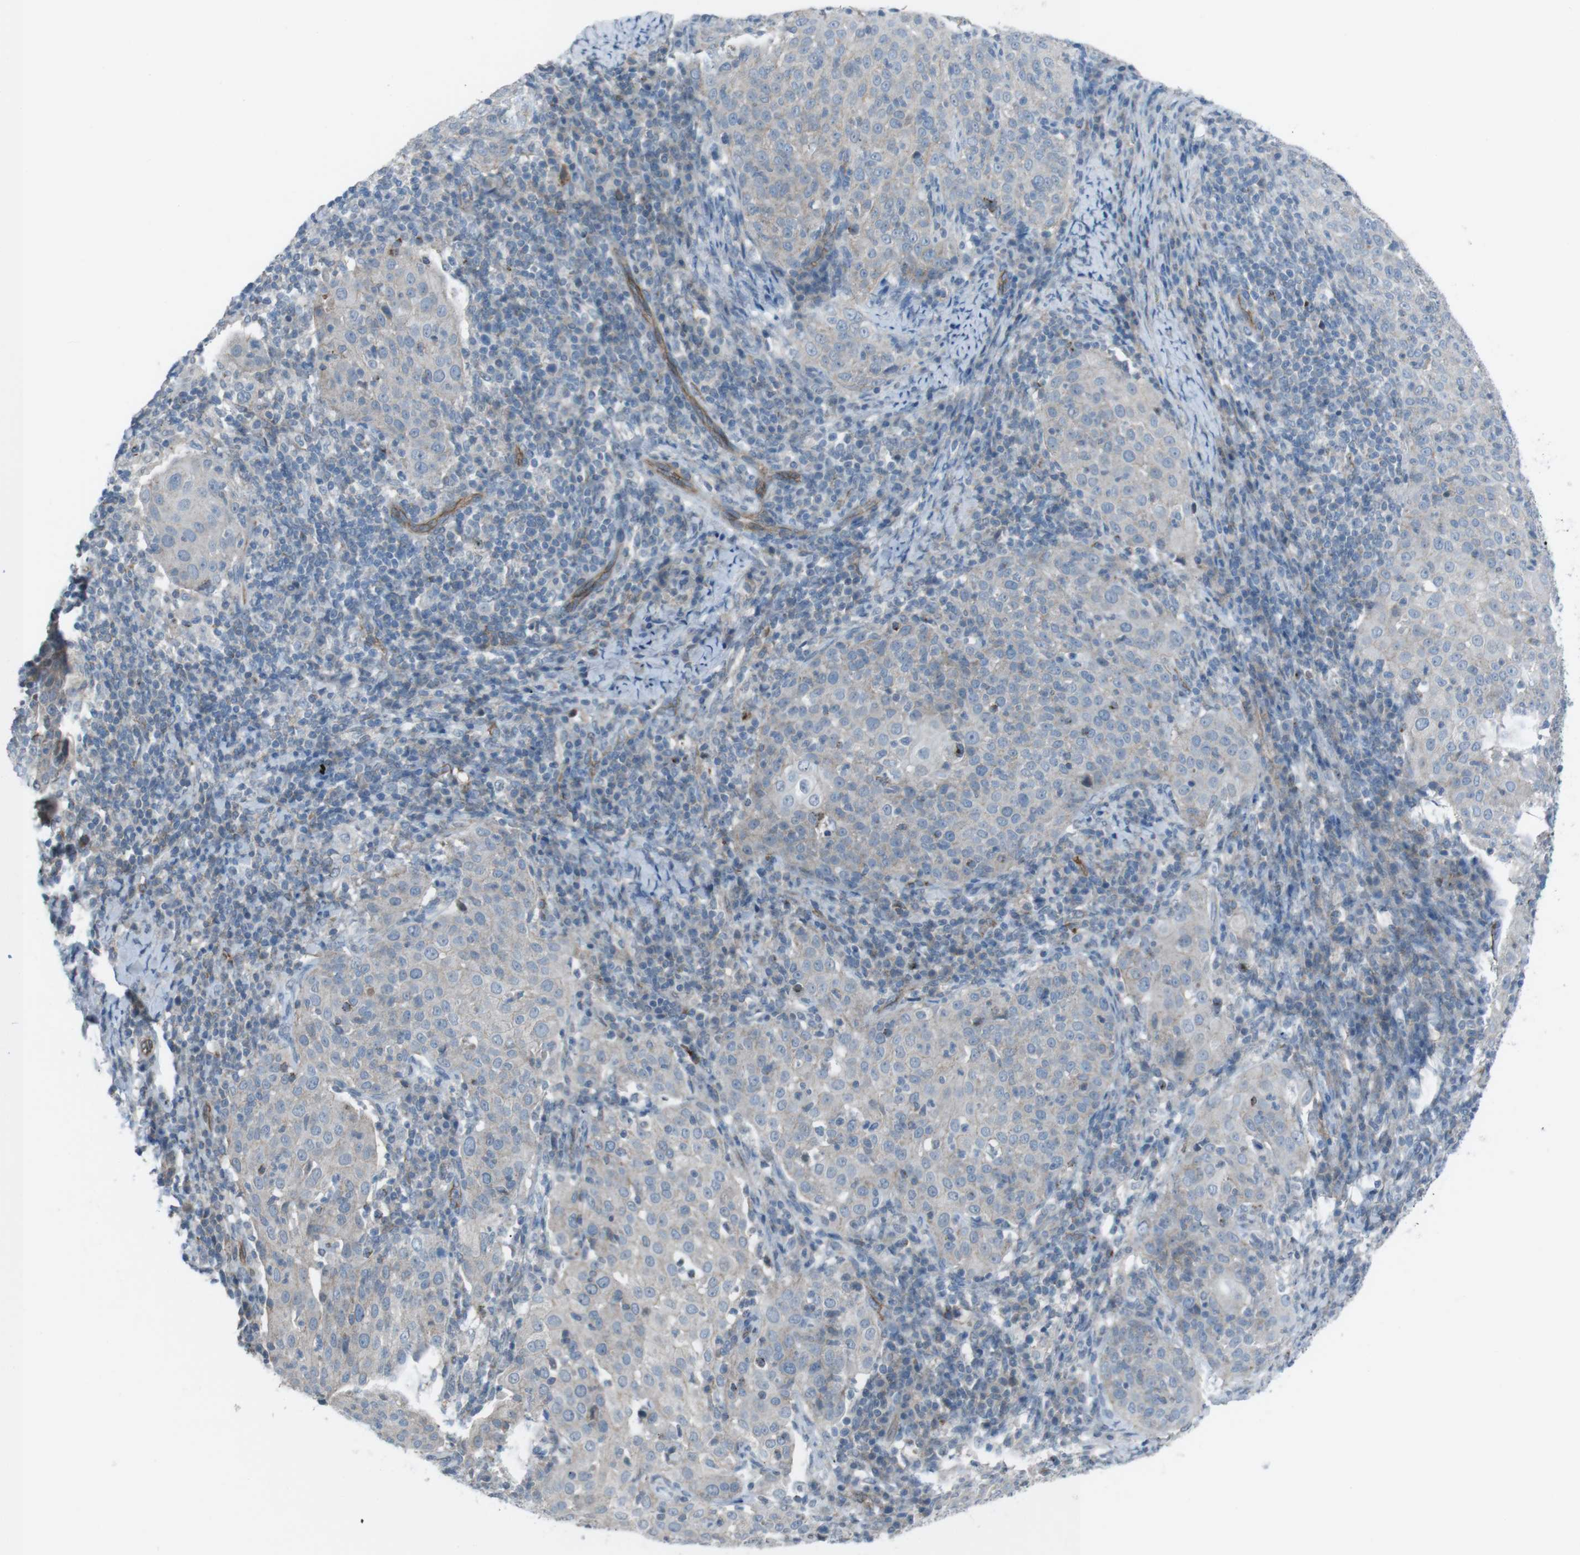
{"staining": {"intensity": "negative", "quantity": "none", "location": "none"}, "tissue": "cervical cancer", "cell_type": "Tumor cells", "image_type": "cancer", "snomed": [{"axis": "morphology", "description": "Squamous cell carcinoma, NOS"}, {"axis": "topography", "description": "Cervix"}], "caption": "This photomicrograph is of cervical cancer (squamous cell carcinoma) stained with immunohistochemistry to label a protein in brown with the nuclei are counter-stained blue. There is no positivity in tumor cells.", "gene": "SPTA1", "patient": {"sex": "female", "age": 51}}